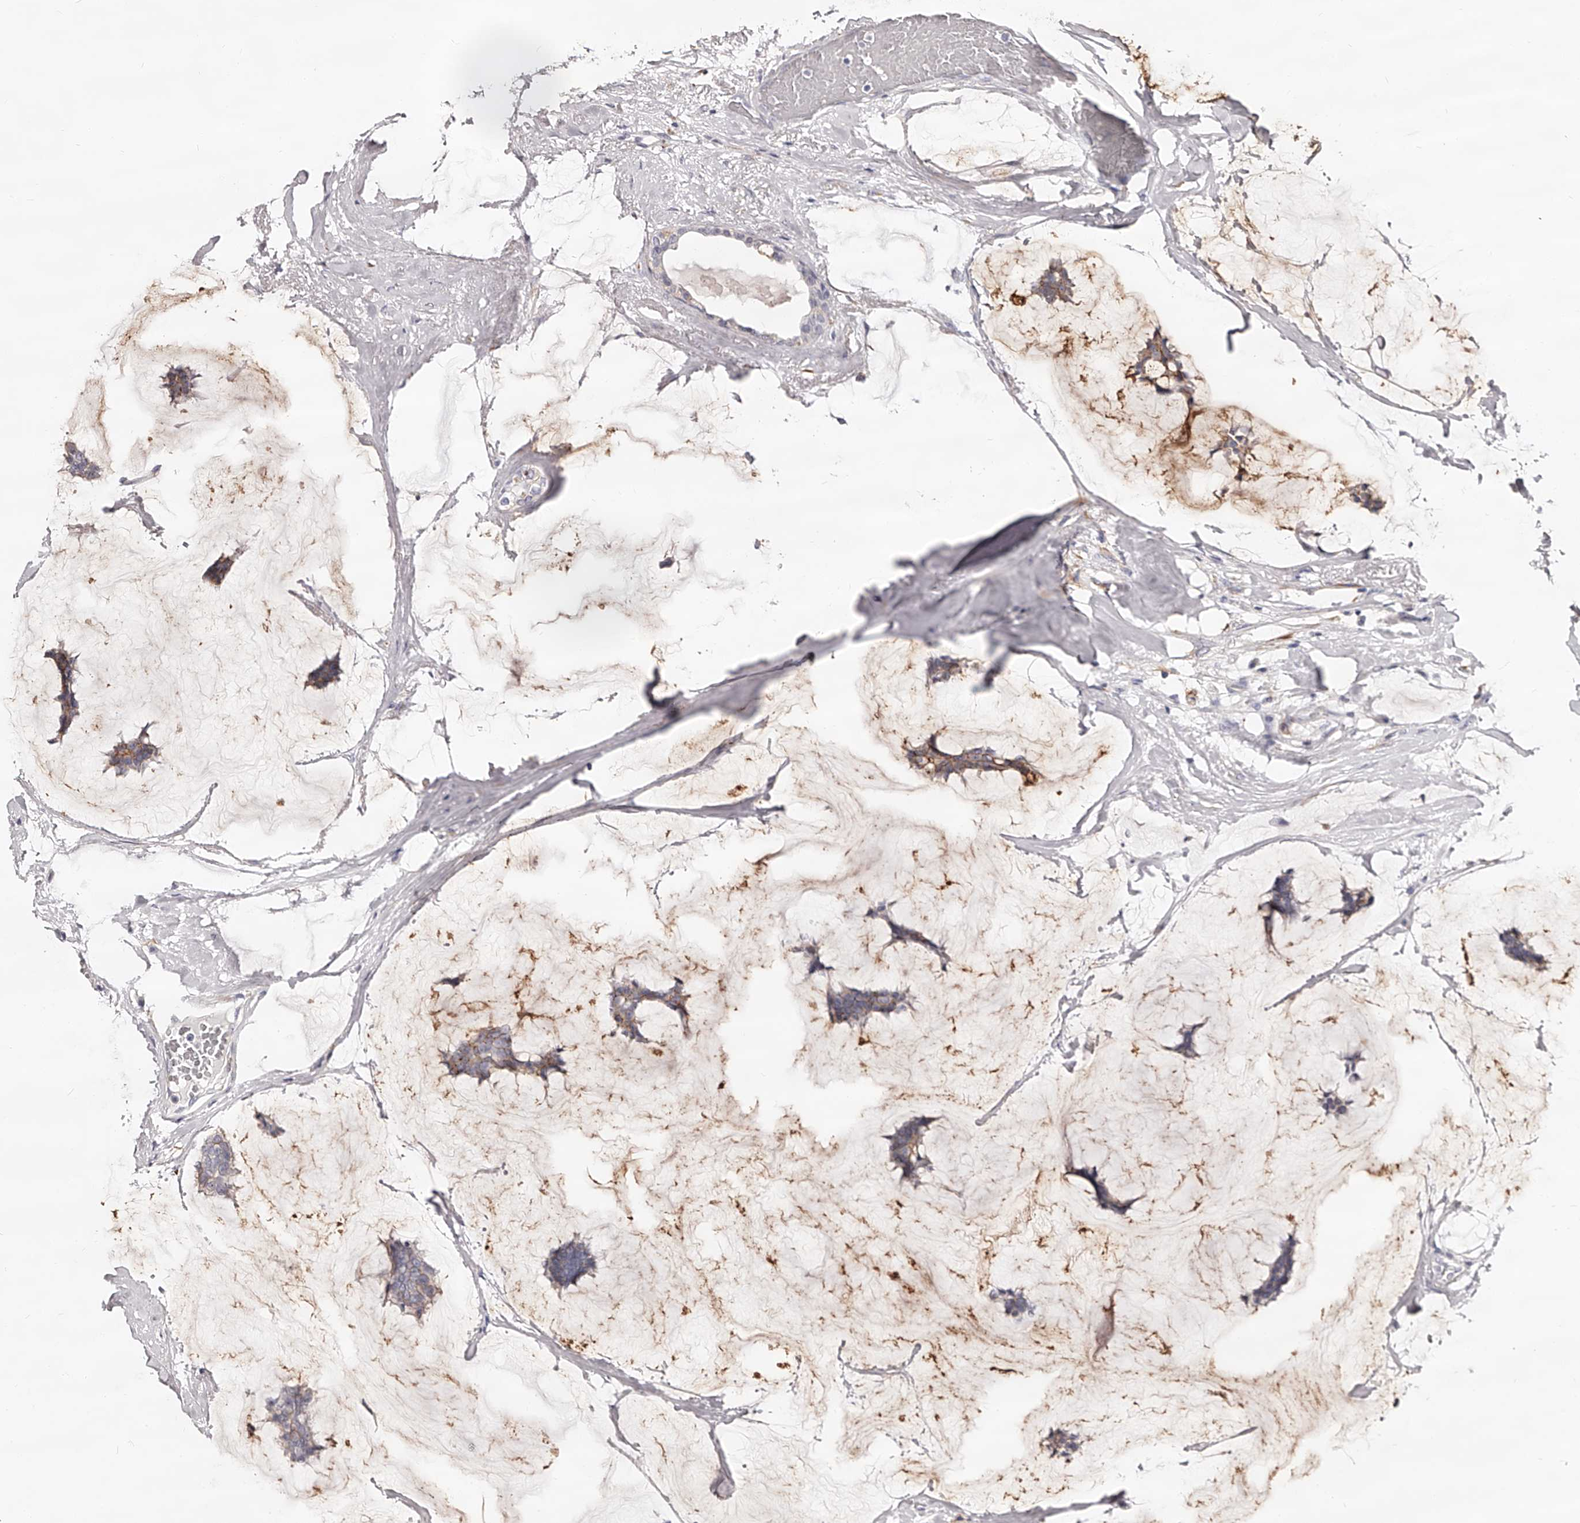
{"staining": {"intensity": "moderate", "quantity": "<25%", "location": "cytoplasmic/membranous"}, "tissue": "breast cancer", "cell_type": "Tumor cells", "image_type": "cancer", "snomed": [{"axis": "morphology", "description": "Duct carcinoma"}, {"axis": "topography", "description": "Breast"}], "caption": "Immunohistochemistry staining of breast cancer (invasive ductal carcinoma), which shows low levels of moderate cytoplasmic/membranous expression in about <25% of tumor cells indicating moderate cytoplasmic/membranous protein staining. The staining was performed using DAB (brown) for protein detection and nuclei were counterstained in hematoxylin (blue).", "gene": "CD82", "patient": {"sex": "female", "age": 93}}